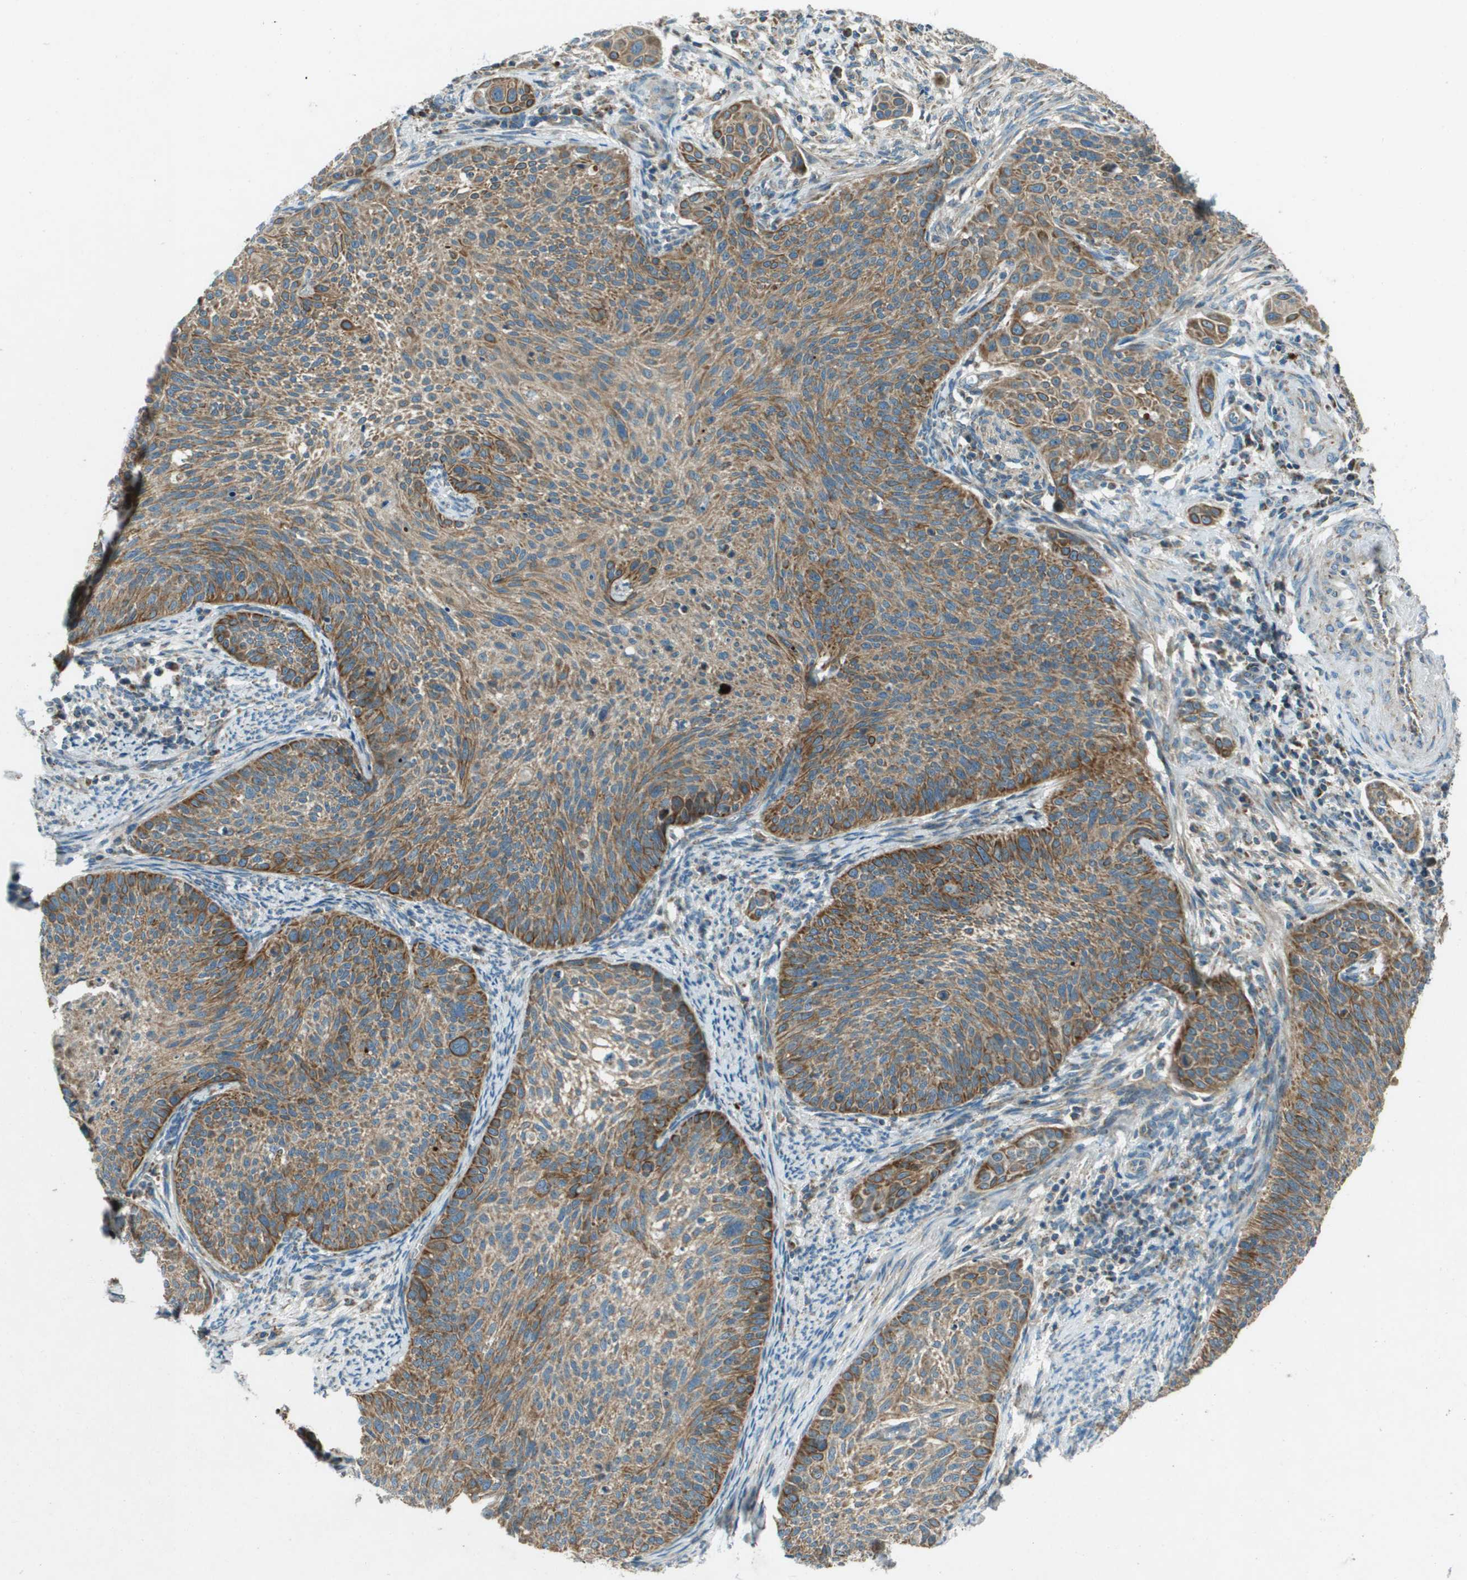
{"staining": {"intensity": "moderate", "quantity": ">75%", "location": "cytoplasmic/membranous"}, "tissue": "cervical cancer", "cell_type": "Tumor cells", "image_type": "cancer", "snomed": [{"axis": "morphology", "description": "Squamous cell carcinoma, NOS"}, {"axis": "topography", "description": "Cervix"}], "caption": "A high-resolution micrograph shows IHC staining of squamous cell carcinoma (cervical), which reveals moderate cytoplasmic/membranous staining in about >75% of tumor cells. The staining was performed using DAB (3,3'-diaminobenzidine) to visualize the protein expression in brown, while the nuclei were stained in blue with hematoxylin (Magnification: 20x).", "gene": "MIGA1", "patient": {"sex": "female", "age": 70}}